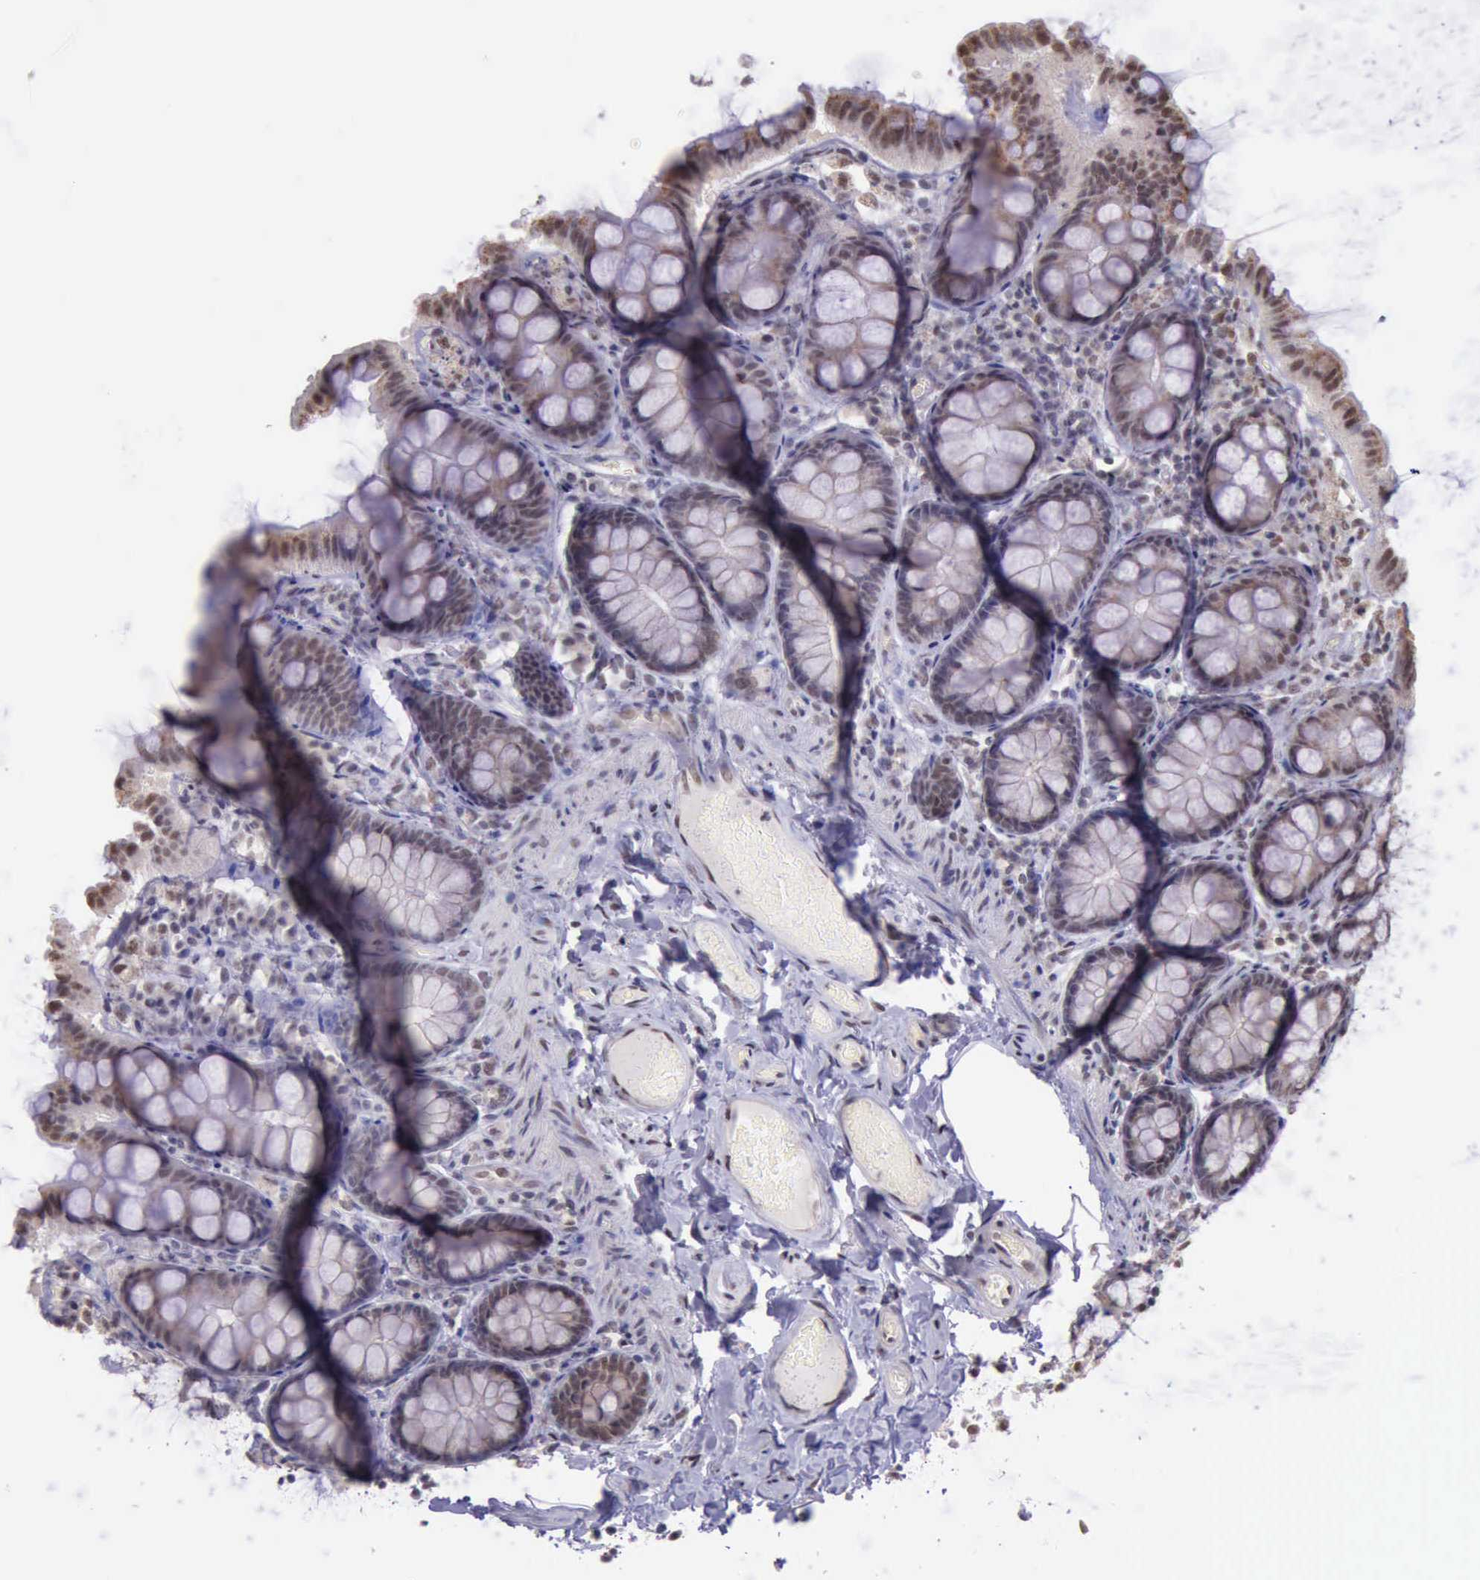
{"staining": {"intensity": "moderate", "quantity": ">75%", "location": "nuclear"}, "tissue": "colon", "cell_type": "Endothelial cells", "image_type": "normal", "snomed": [{"axis": "morphology", "description": "Normal tissue, NOS"}, {"axis": "topography", "description": "Colon"}], "caption": "IHC staining of benign colon, which shows medium levels of moderate nuclear expression in approximately >75% of endothelial cells indicating moderate nuclear protein positivity. The staining was performed using DAB (3,3'-diaminobenzidine) (brown) for protein detection and nuclei were counterstained in hematoxylin (blue).", "gene": "PRPF39", "patient": {"sex": "female", "age": 61}}